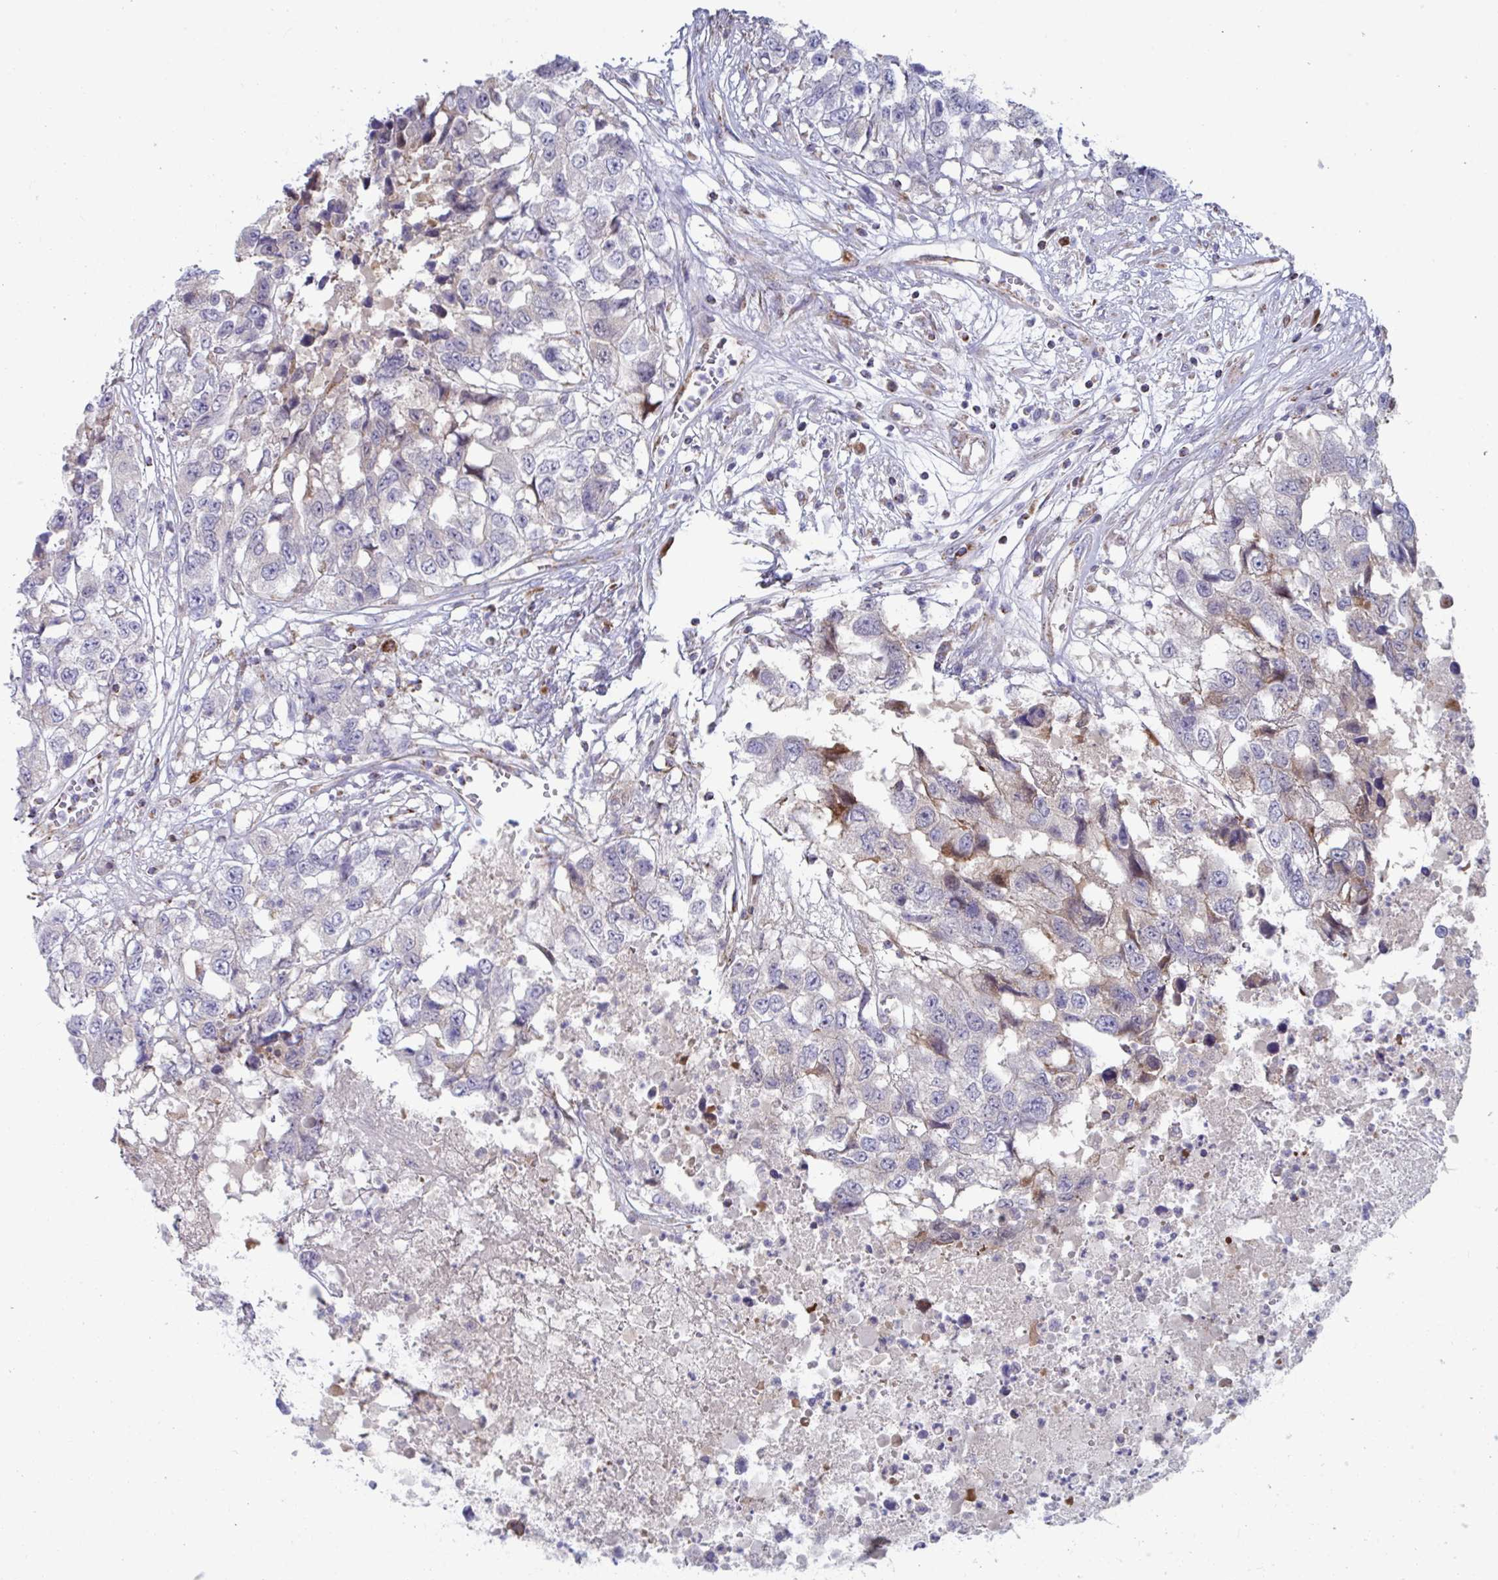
{"staining": {"intensity": "weak", "quantity": "<25%", "location": "cytoplasmic/membranous"}, "tissue": "testis cancer", "cell_type": "Tumor cells", "image_type": "cancer", "snomed": [{"axis": "morphology", "description": "Carcinoma, Embryonal, NOS"}, {"axis": "topography", "description": "Testis"}], "caption": "The photomicrograph shows no staining of tumor cells in testis embryonal carcinoma.", "gene": "BCAT2", "patient": {"sex": "male", "age": 83}}